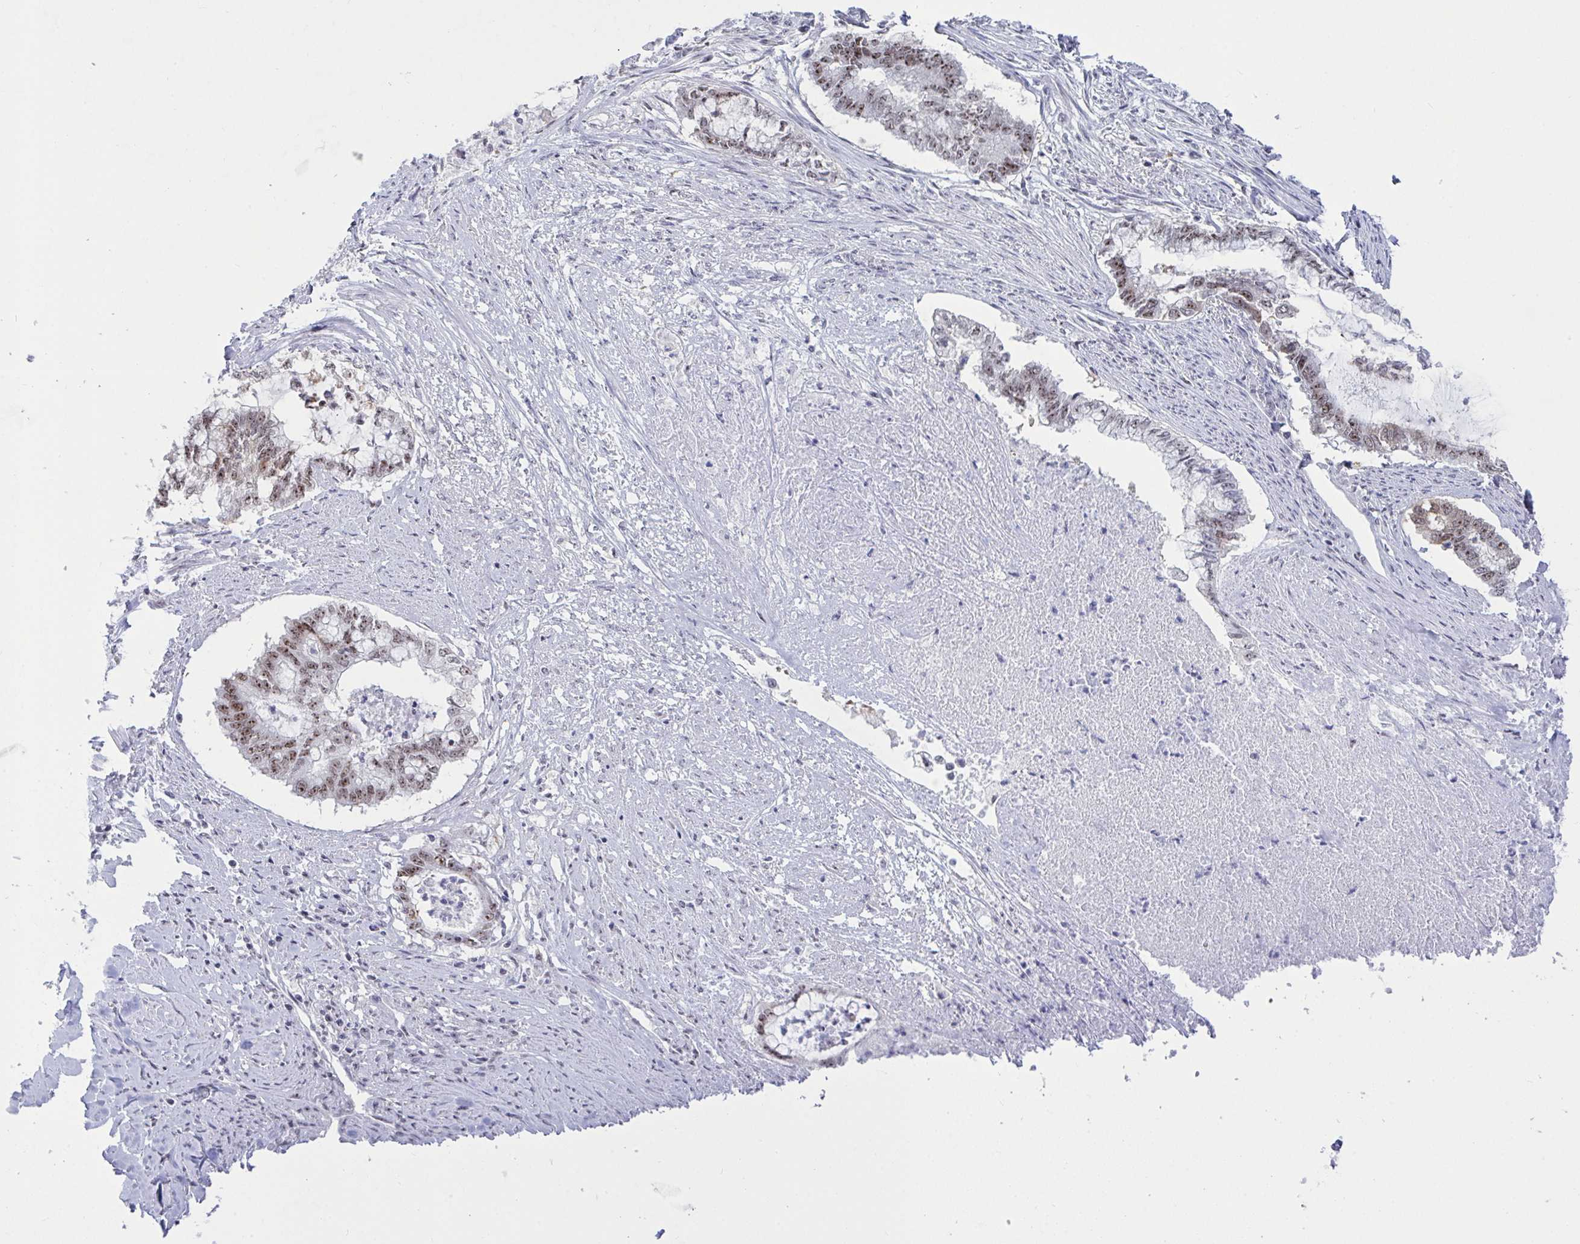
{"staining": {"intensity": "weak", "quantity": "25%-75%", "location": "cytoplasmic/membranous,nuclear"}, "tissue": "endometrial cancer", "cell_type": "Tumor cells", "image_type": "cancer", "snomed": [{"axis": "morphology", "description": "Adenocarcinoma, NOS"}, {"axis": "topography", "description": "Endometrium"}], "caption": "About 25%-75% of tumor cells in endometrial cancer (adenocarcinoma) demonstrate weak cytoplasmic/membranous and nuclear protein staining as visualized by brown immunohistochemical staining.", "gene": "SUPT16H", "patient": {"sex": "female", "age": 79}}